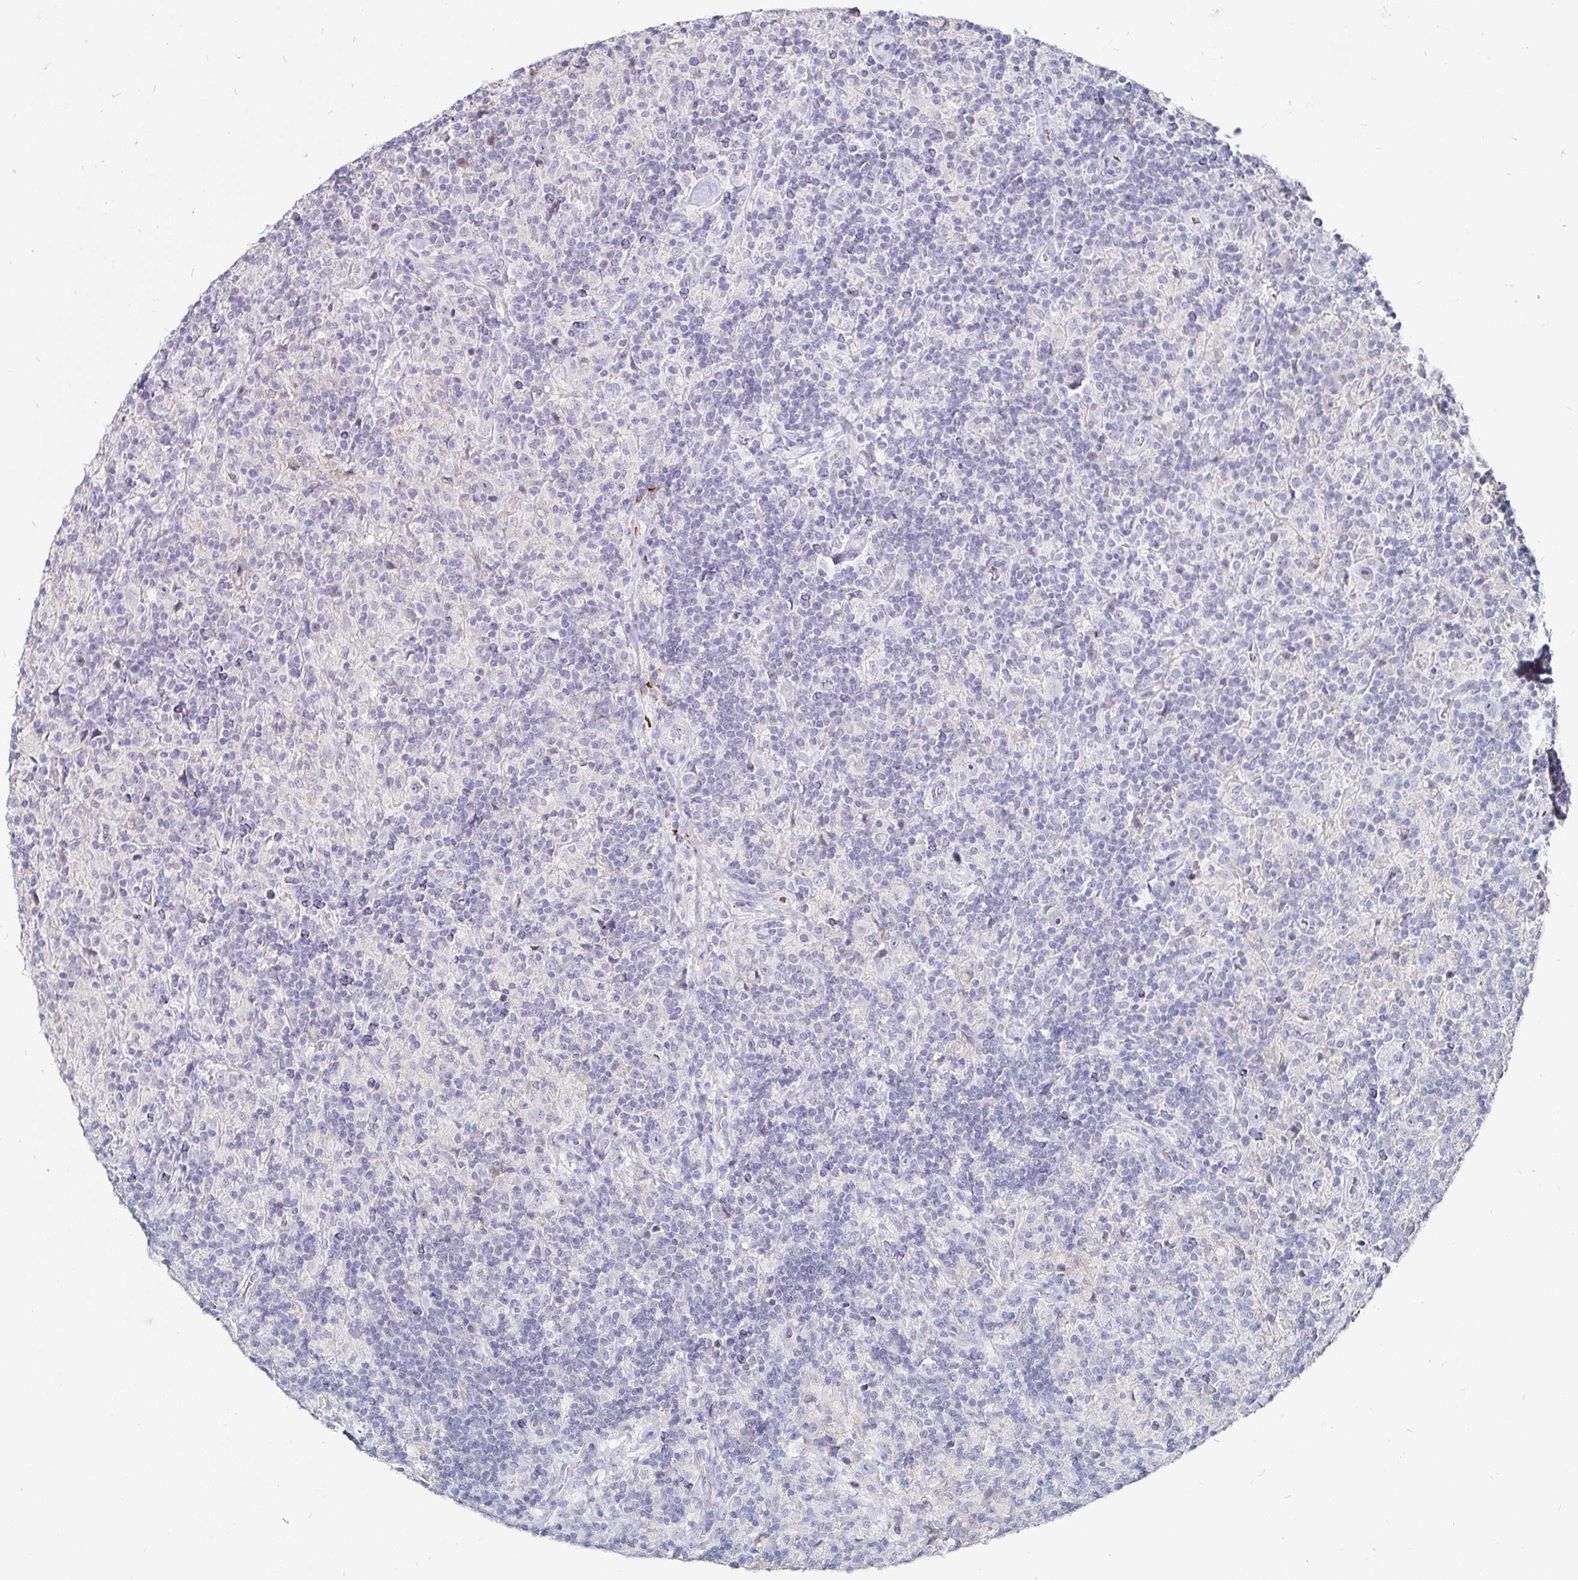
{"staining": {"intensity": "negative", "quantity": "none", "location": "none"}, "tissue": "lymphoma", "cell_type": "Tumor cells", "image_type": "cancer", "snomed": [{"axis": "morphology", "description": "Hodgkin's disease, NOS"}, {"axis": "topography", "description": "Lymph node"}], "caption": "High magnification brightfield microscopy of Hodgkin's disease stained with DAB (brown) and counterstained with hematoxylin (blue): tumor cells show no significant positivity. (DAB immunohistochemistry visualized using brightfield microscopy, high magnification).", "gene": "FAIM2", "patient": {"sex": "male", "age": 70}}